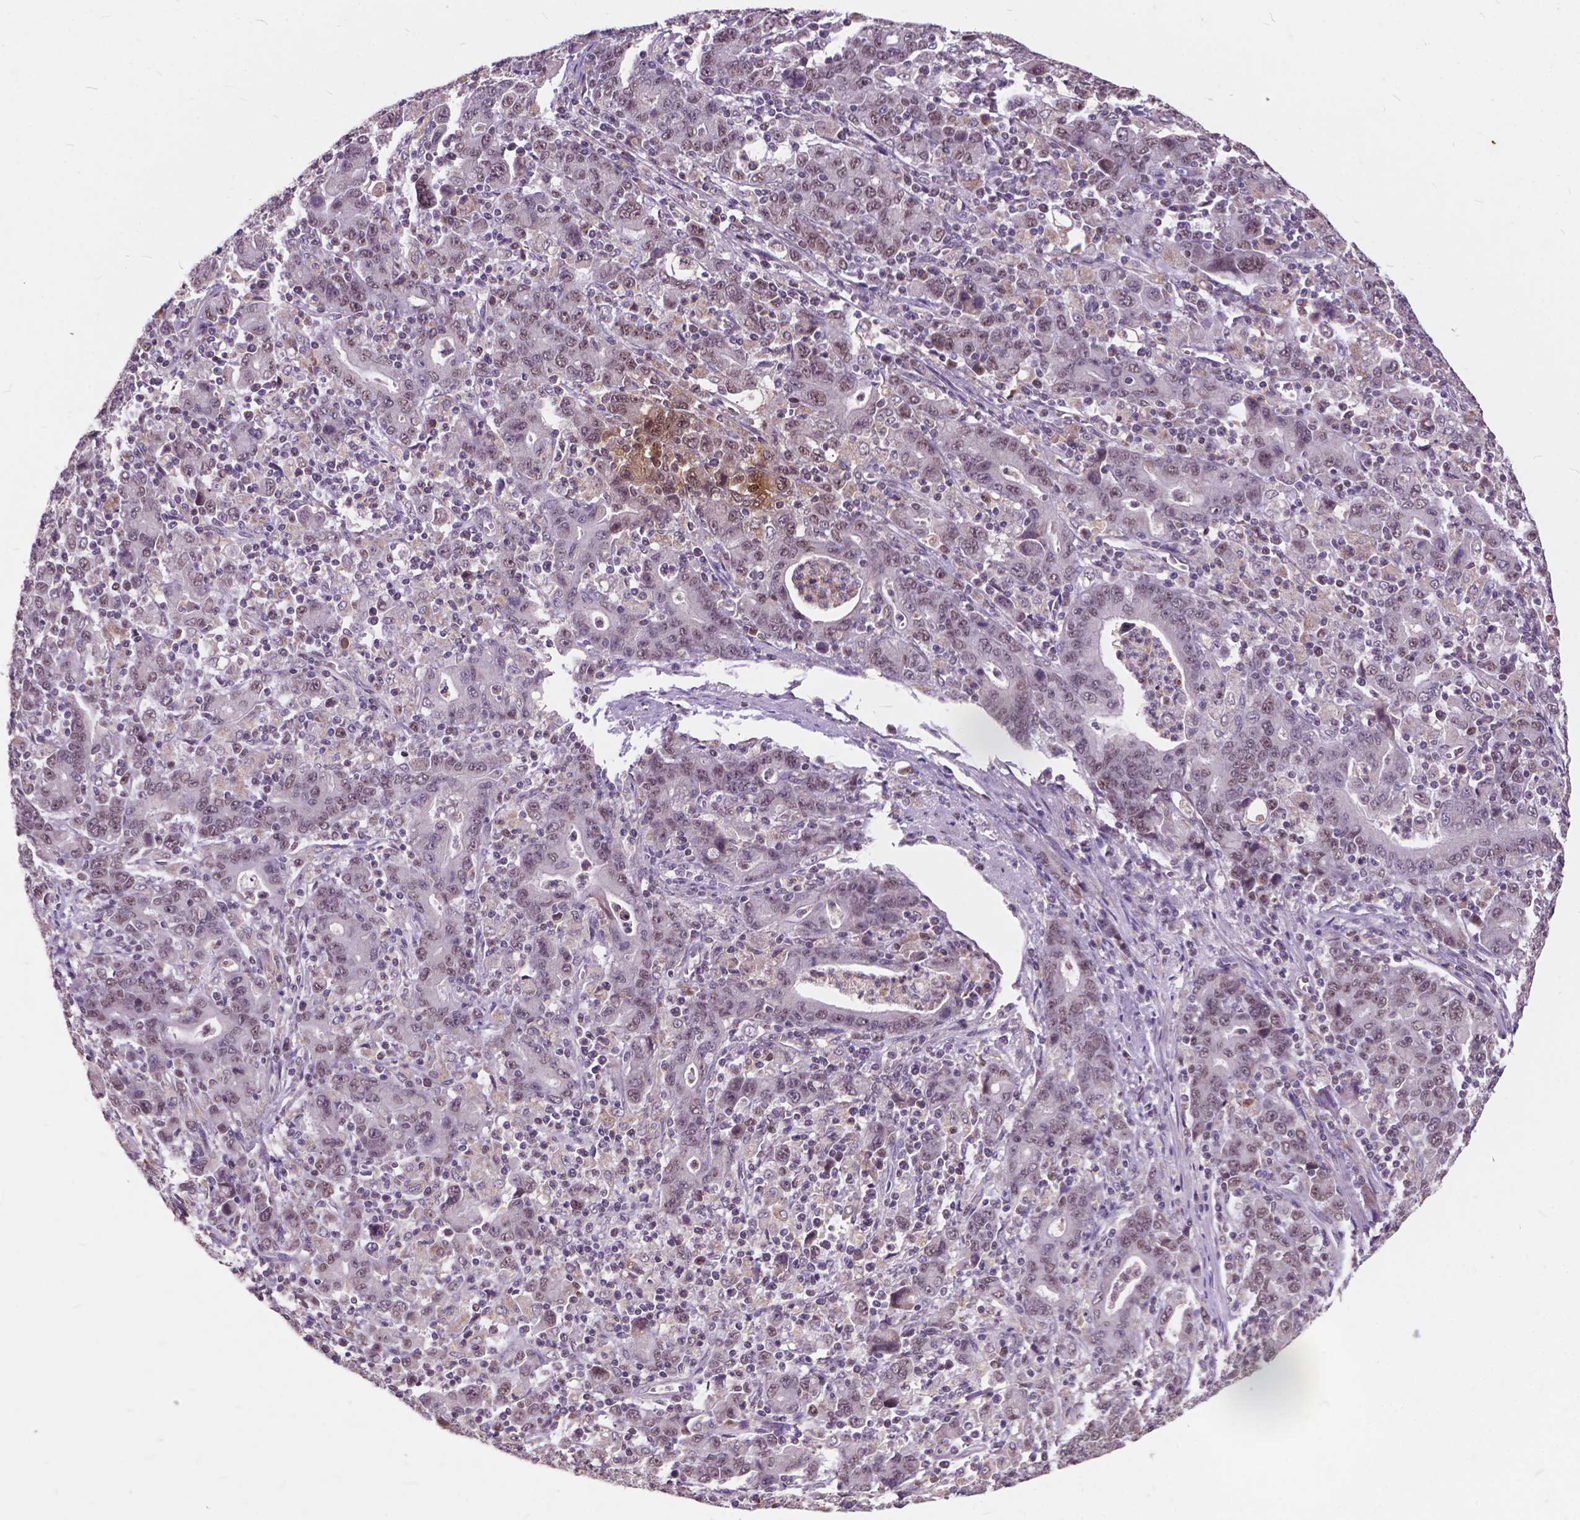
{"staining": {"intensity": "weak", "quantity": "25%-75%", "location": "nuclear"}, "tissue": "stomach cancer", "cell_type": "Tumor cells", "image_type": "cancer", "snomed": [{"axis": "morphology", "description": "Adenocarcinoma, NOS"}, {"axis": "topography", "description": "Stomach, upper"}], "caption": "Brown immunohistochemical staining in human stomach cancer (adenocarcinoma) displays weak nuclear positivity in about 25%-75% of tumor cells.", "gene": "MSH2", "patient": {"sex": "male", "age": 69}}